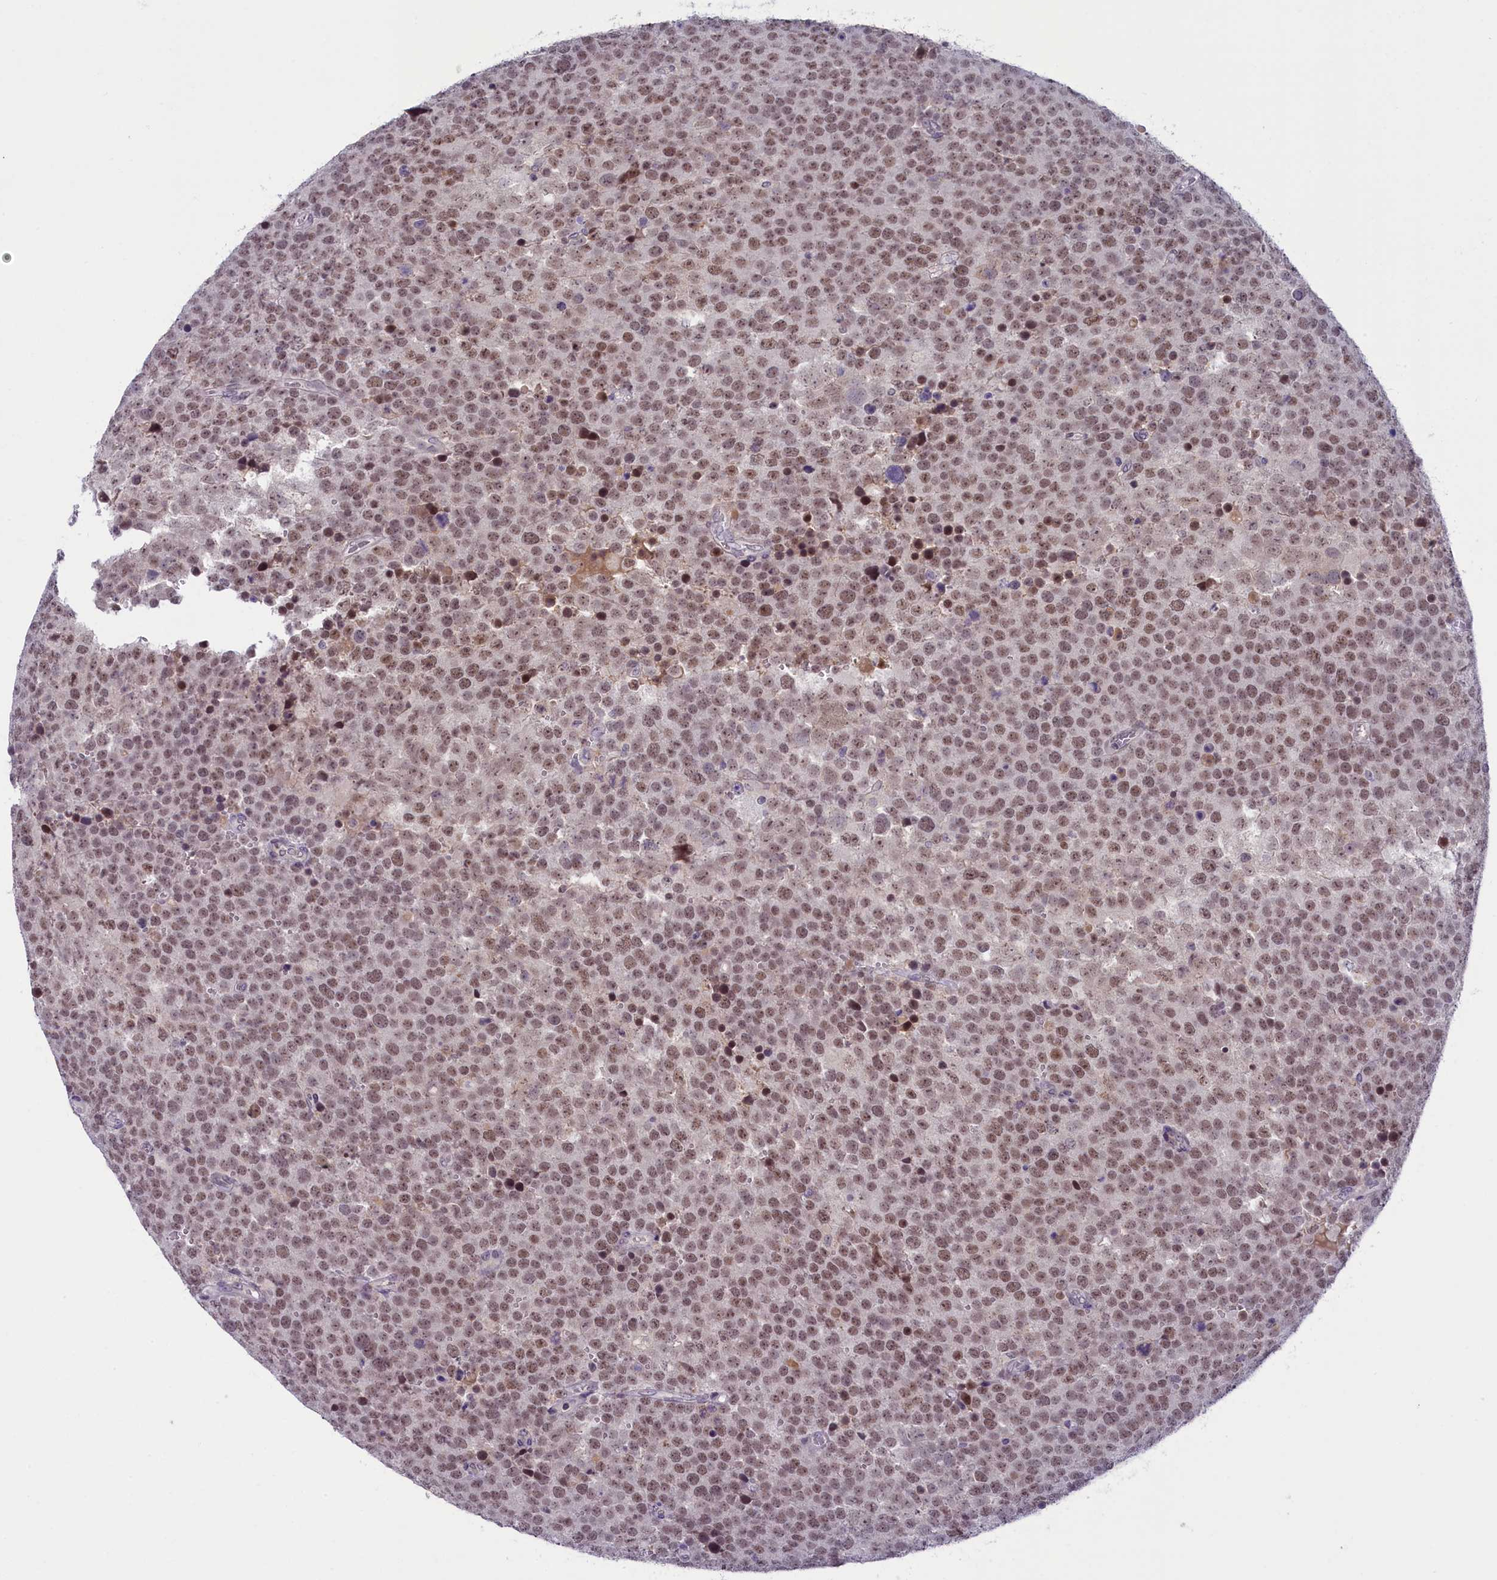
{"staining": {"intensity": "moderate", "quantity": ">75%", "location": "nuclear"}, "tissue": "testis cancer", "cell_type": "Tumor cells", "image_type": "cancer", "snomed": [{"axis": "morphology", "description": "Seminoma, NOS"}, {"axis": "topography", "description": "Testis"}], "caption": "Testis cancer (seminoma) was stained to show a protein in brown. There is medium levels of moderate nuclear staining in approximately >75% of tumor cells. The staining was performed using DAB, with brown indicating positive protein expression. Nuclei are stained blue with hematoxylin.", "gene": "CRAMP1", "patient": {"sex": "male", "age": 71}}